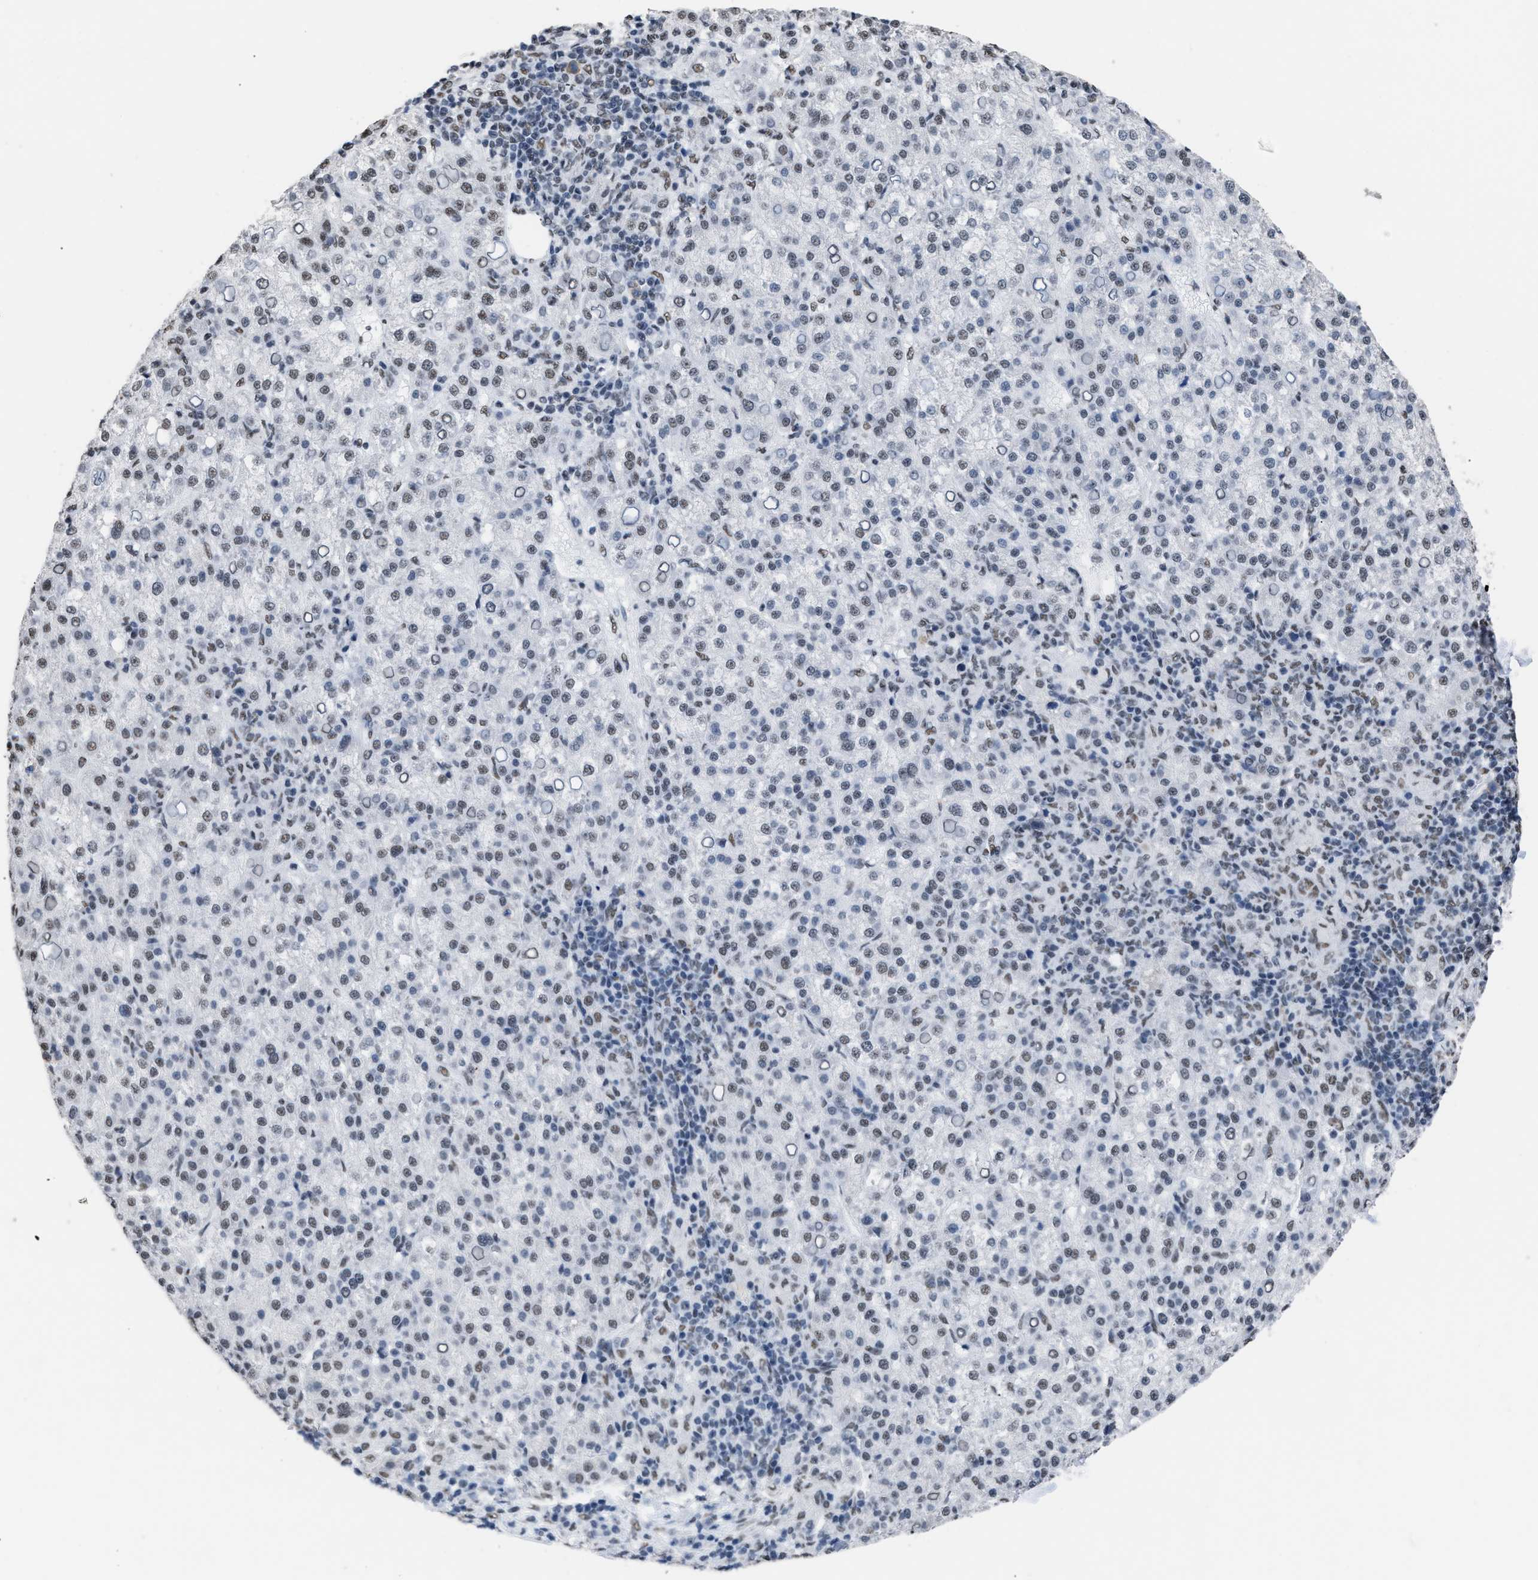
{"staining": {"intensity": "weak", "quantity": ">75%", "location": "nuclear"}, "tissue": "liver cancer", "cell_type": "Tumor cells", "image_type": "cancer", "snomed": [{"axis": "morphology", "description": "Carcinoma, Hepatocellular, NOS"}, {"axis": "topography", "description": "Liver"}], "caption": "Tumor cells exhibit weak nuclear staining in approximately >75% of cells in liver cancer (hepatocellular carcinoma).", "gene": "CCAR2", "patient": {"sex": "female", "age": 58}}